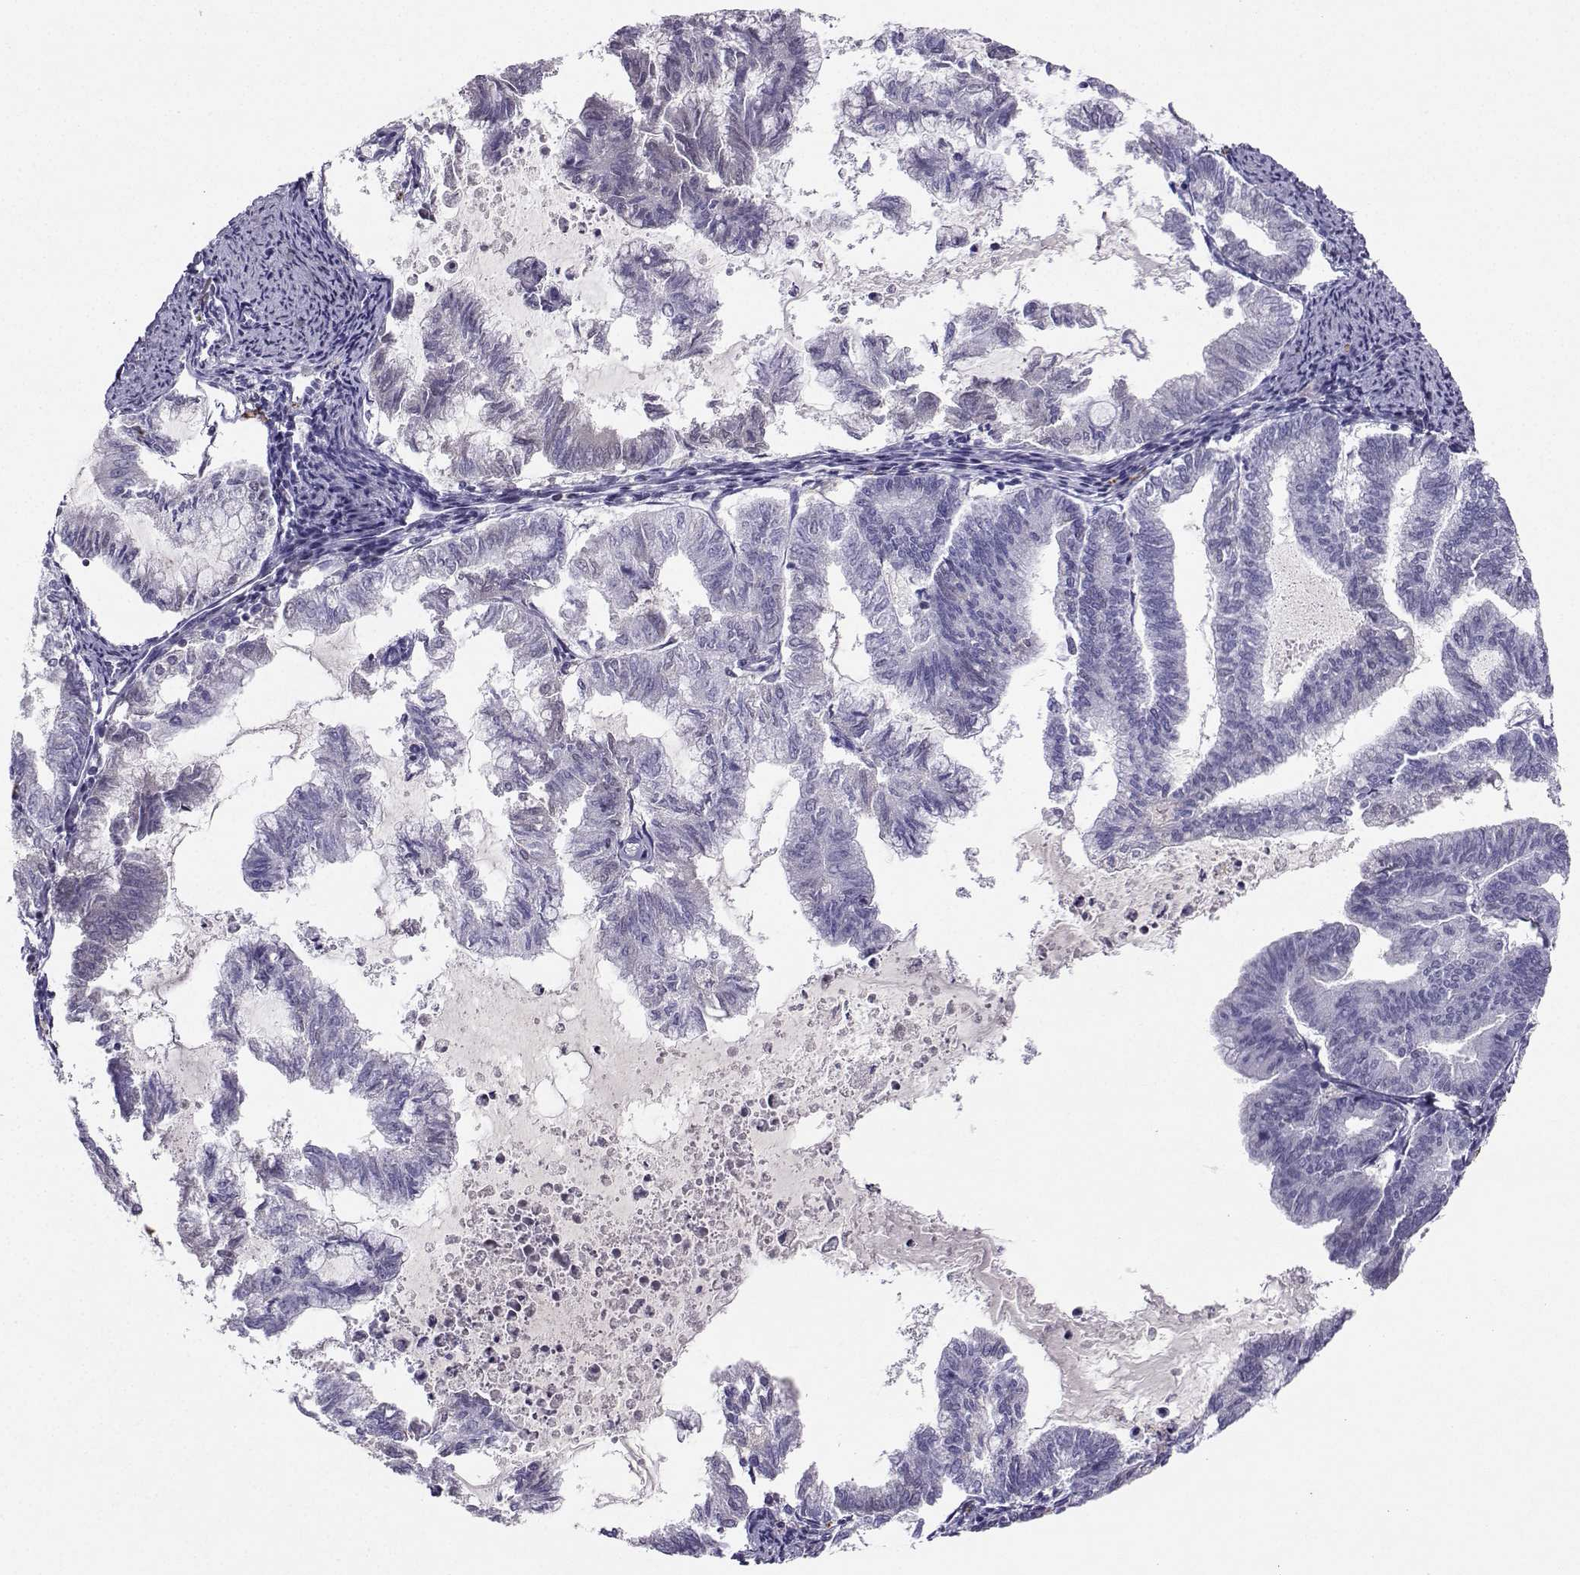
{"staining": {"intensity": "negative", "quantity": "none", "location": "none"}, "tissue": "endometrial cancer", "cell_type": "Tumor cells", "image_type": "cancer", "snomed": [{"axis": "morphology", "description": "Adenocarcinoma, NOS"}, {"axis": "topography", "description": "Endometrium"}], "caption": "A high-resolution photomicrograph shows IHC staining of endometrial cancer (adenocarcinoma), which shows no significant positivity in tumor cells.", "gene": "GRIK4", "patient": {"sex": "female", "age": 79}}